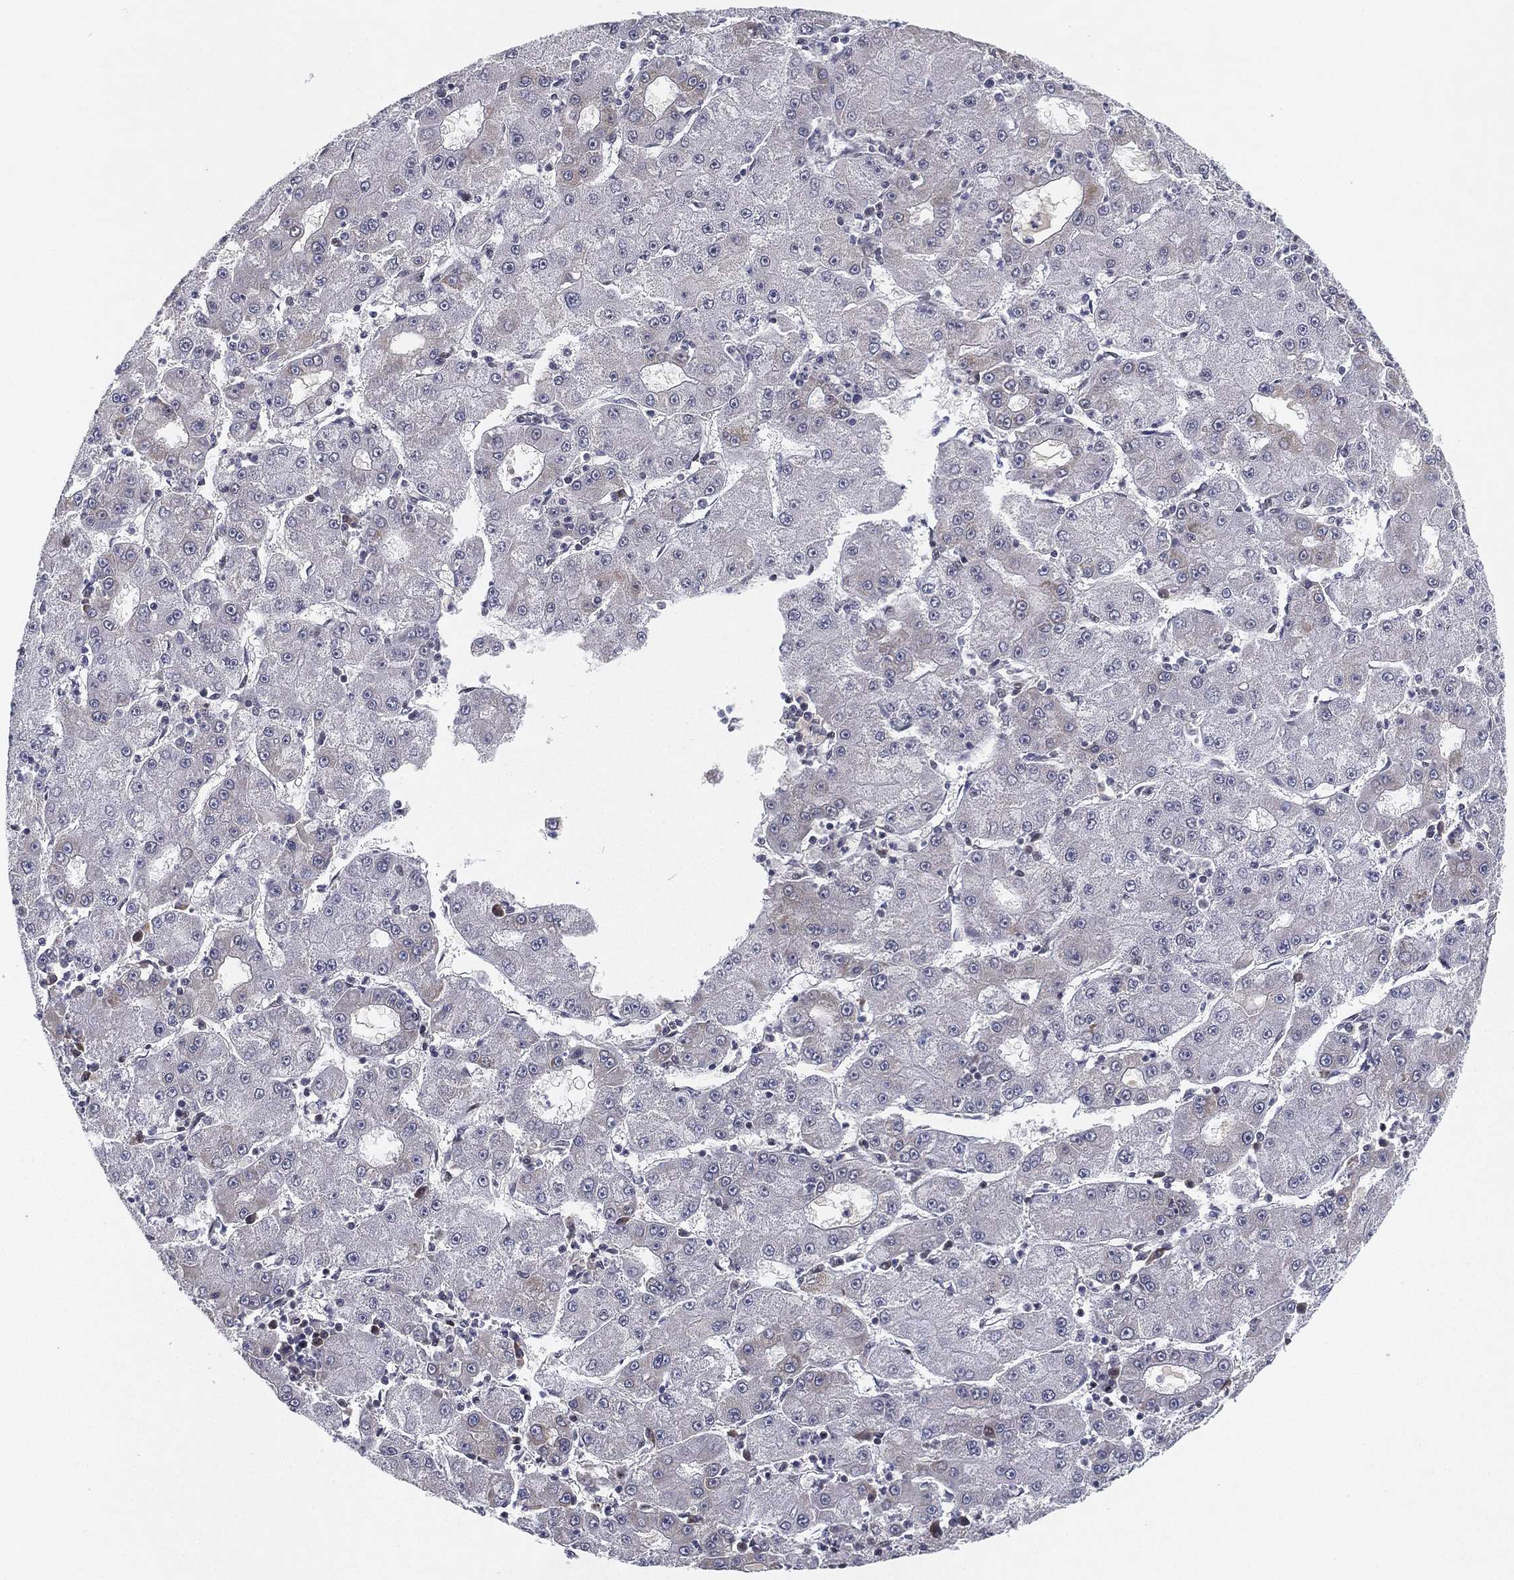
{"staining": {"intensity": "negative", "quantity": "none", "location": "none"}, "tissue": "liver cancer", "cell_type": "Tumor cells", "image_type": "cancer", "snomed": [{"axis": "morphology", "description": "Carcinoma, Hepatocellular, NOS"}, {"axis": "topography", "description": "Liver"}], "caption": "Liver hepatocellular carcinoma was stained to show a protein in brown. There is no significant expression in tumor cells. (Brightfield microscopy of DAB immunohistochemistry (IHC) at high magnification).", "gene": "MS4A8", "patient": {"sex": "male", "age": 73}}